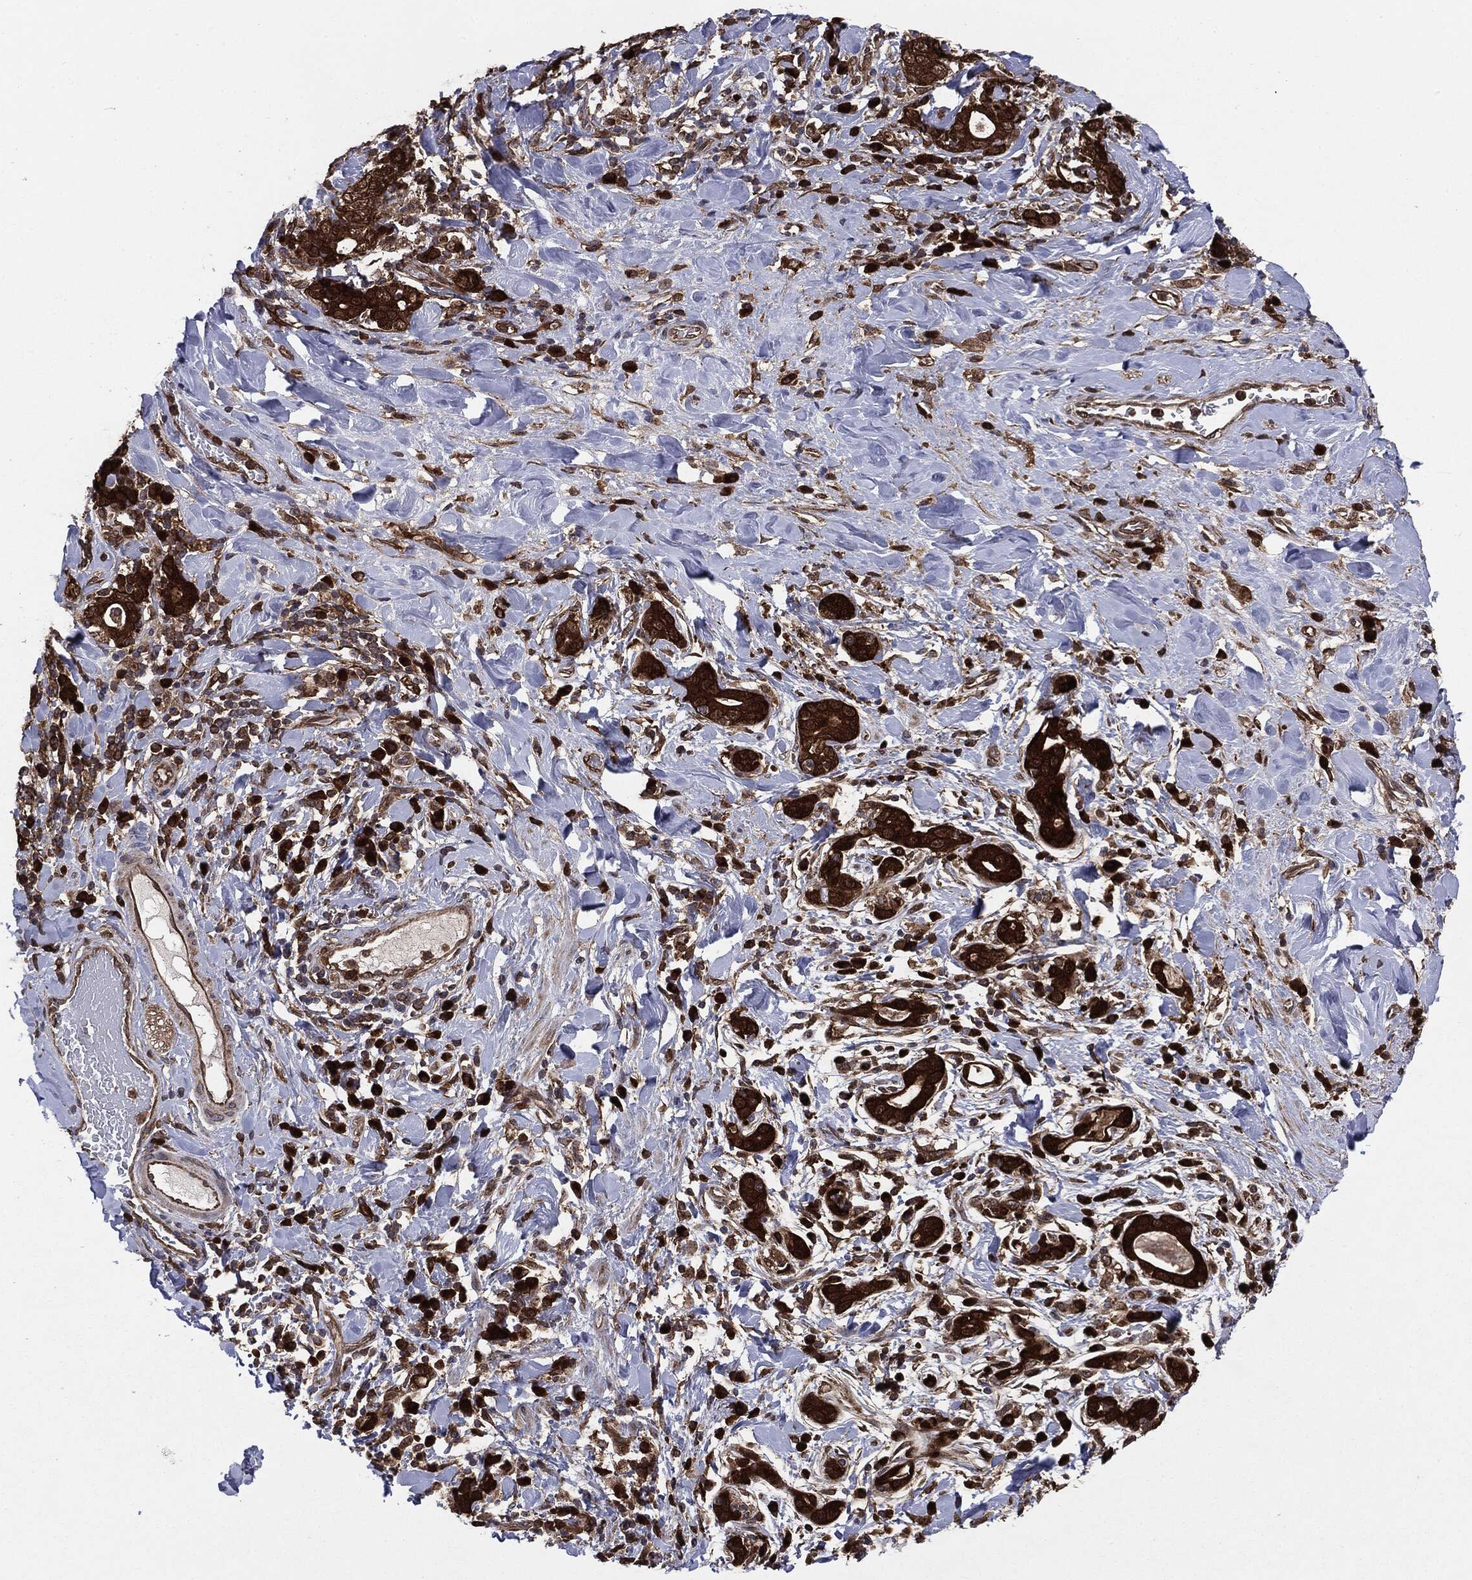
{"staining": {"intensity": "strong", "quantity": ">75%", "location": "cytoplasmic/membranous"}, "tissue": "stomach cancer", "cell_type": "Tumor cells", "image_type": "cancer", "snomed": [{"axis": "morphology", "description": "Adenocarcinoma, NOS"}, {"axis": "topography", "description": "Stomach"}], "caption": "Strong cytoplasmic/membranous protein positivity is identified in about >75% of tumor cells in adenocarcinoma (stomach). The staining is performed using DAB (3,3'-diaminobenzidine) brown chromogen to label protein expression. The nuclei are counter-stained blue using hematoxylin.", "gene": "NME1", "patient": {"sex": "male", "age": 79}}